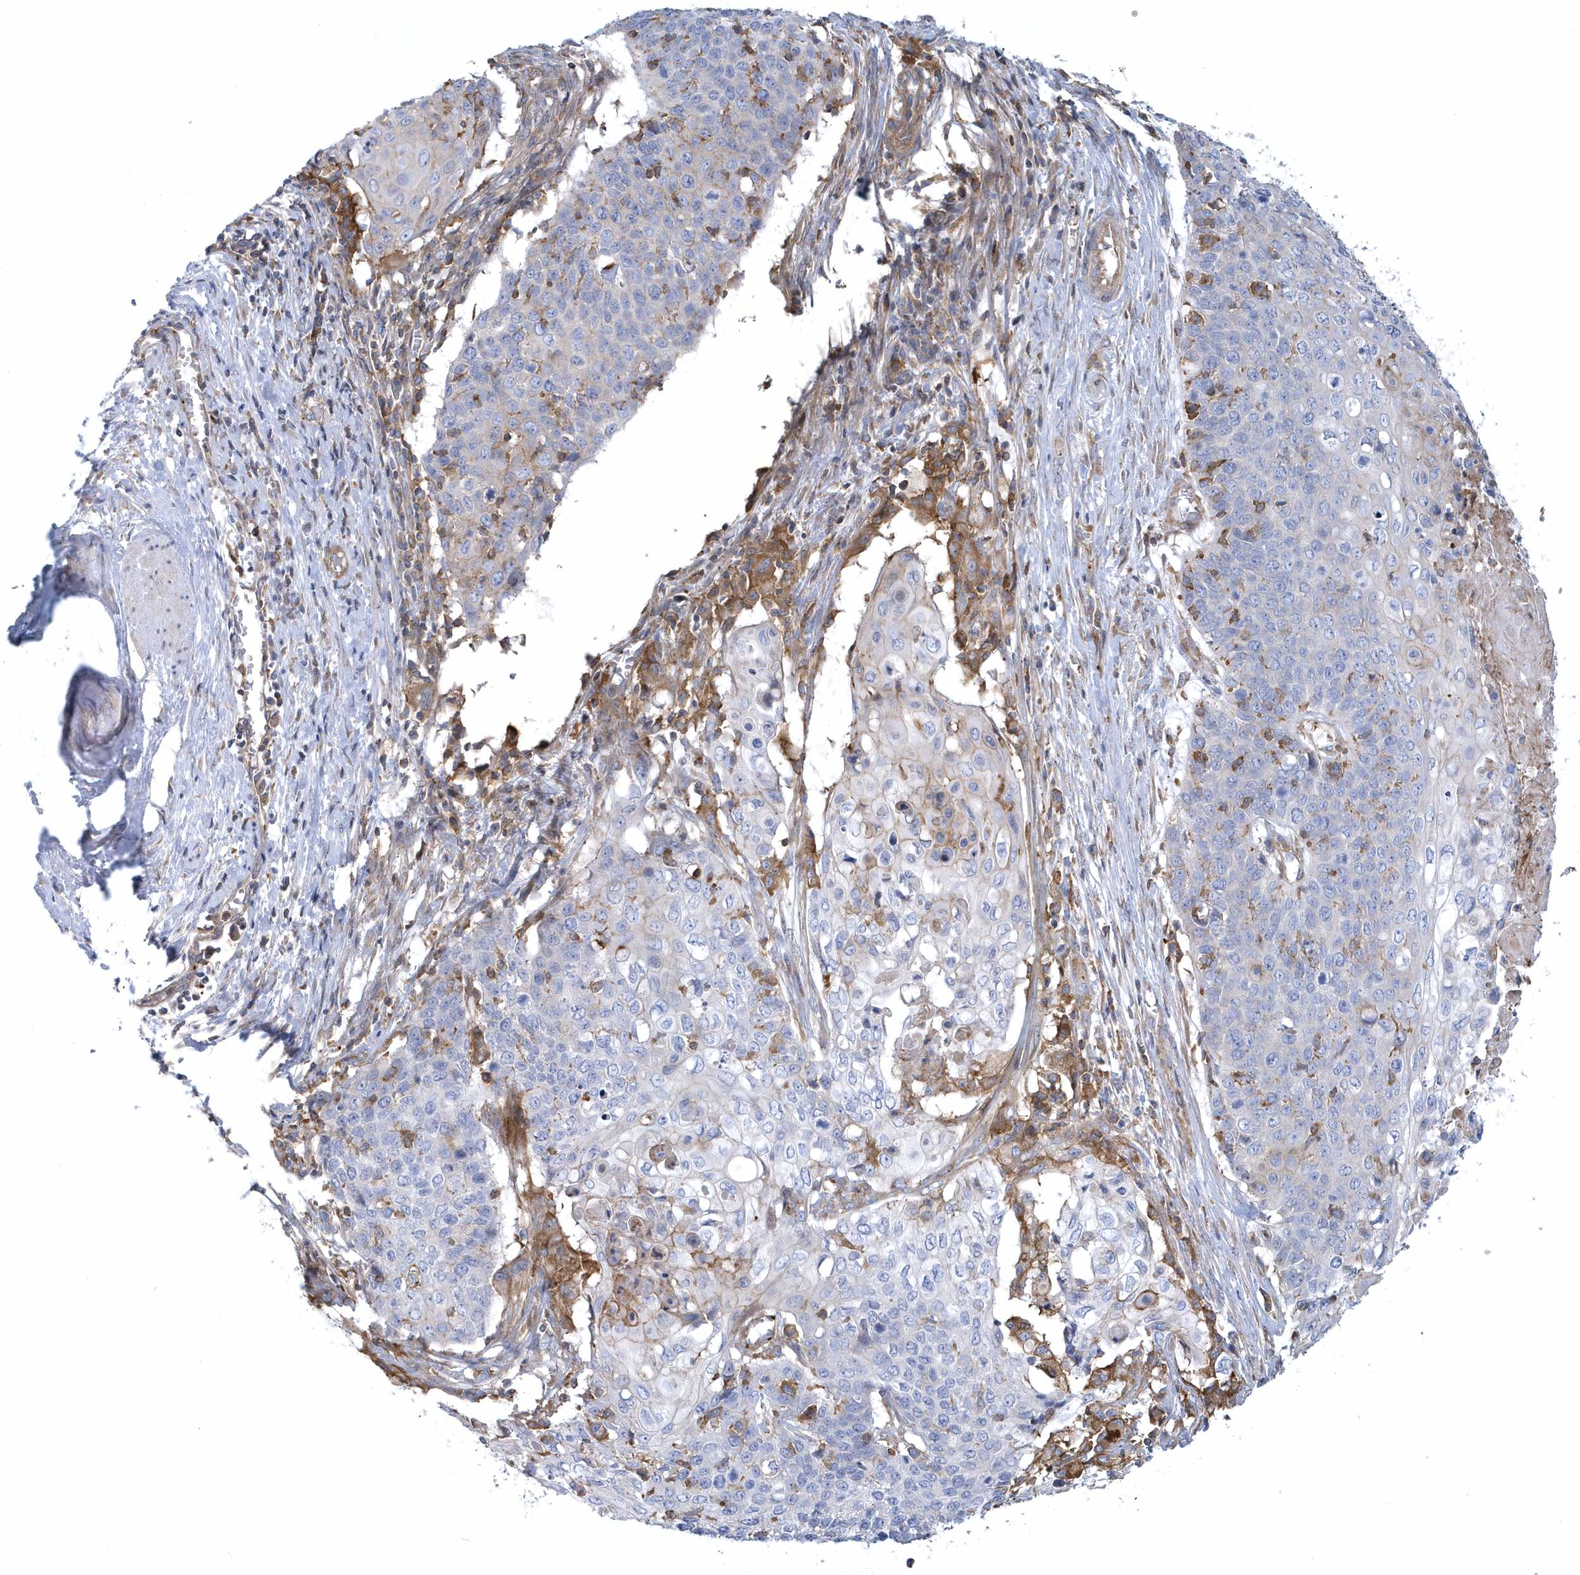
{"staining": {"intensity": "moderate", "quantity": "<25%", "location": "cytoplasmic/membranous"}, "tissue": "cervical cancer", "cell_type": "Tumor cells", "image_type": "cancer", "snomed": [{"axis": "morphology", "description": "Squamous cell carcinoma, NOS"}, {"axis": "topography", "description": "Cervix"}], "caption": "Immunohistochemistry (IHC) staining of cervical squamous cell carcinoma, which demonstrates low levels of moderate cytoplasmic/membranous expression in approximately <25% of tumor cells indicating moderate cytoplasmic/membranous protein positivity. The staining was performed using DAB (3,3'-diaminobenzidine) (brown) for protein detection and nuclei were counterstained in hematoxylin (blue).", "gene": "ARAP2", "patient": {"sex": "female", "age": 39}}